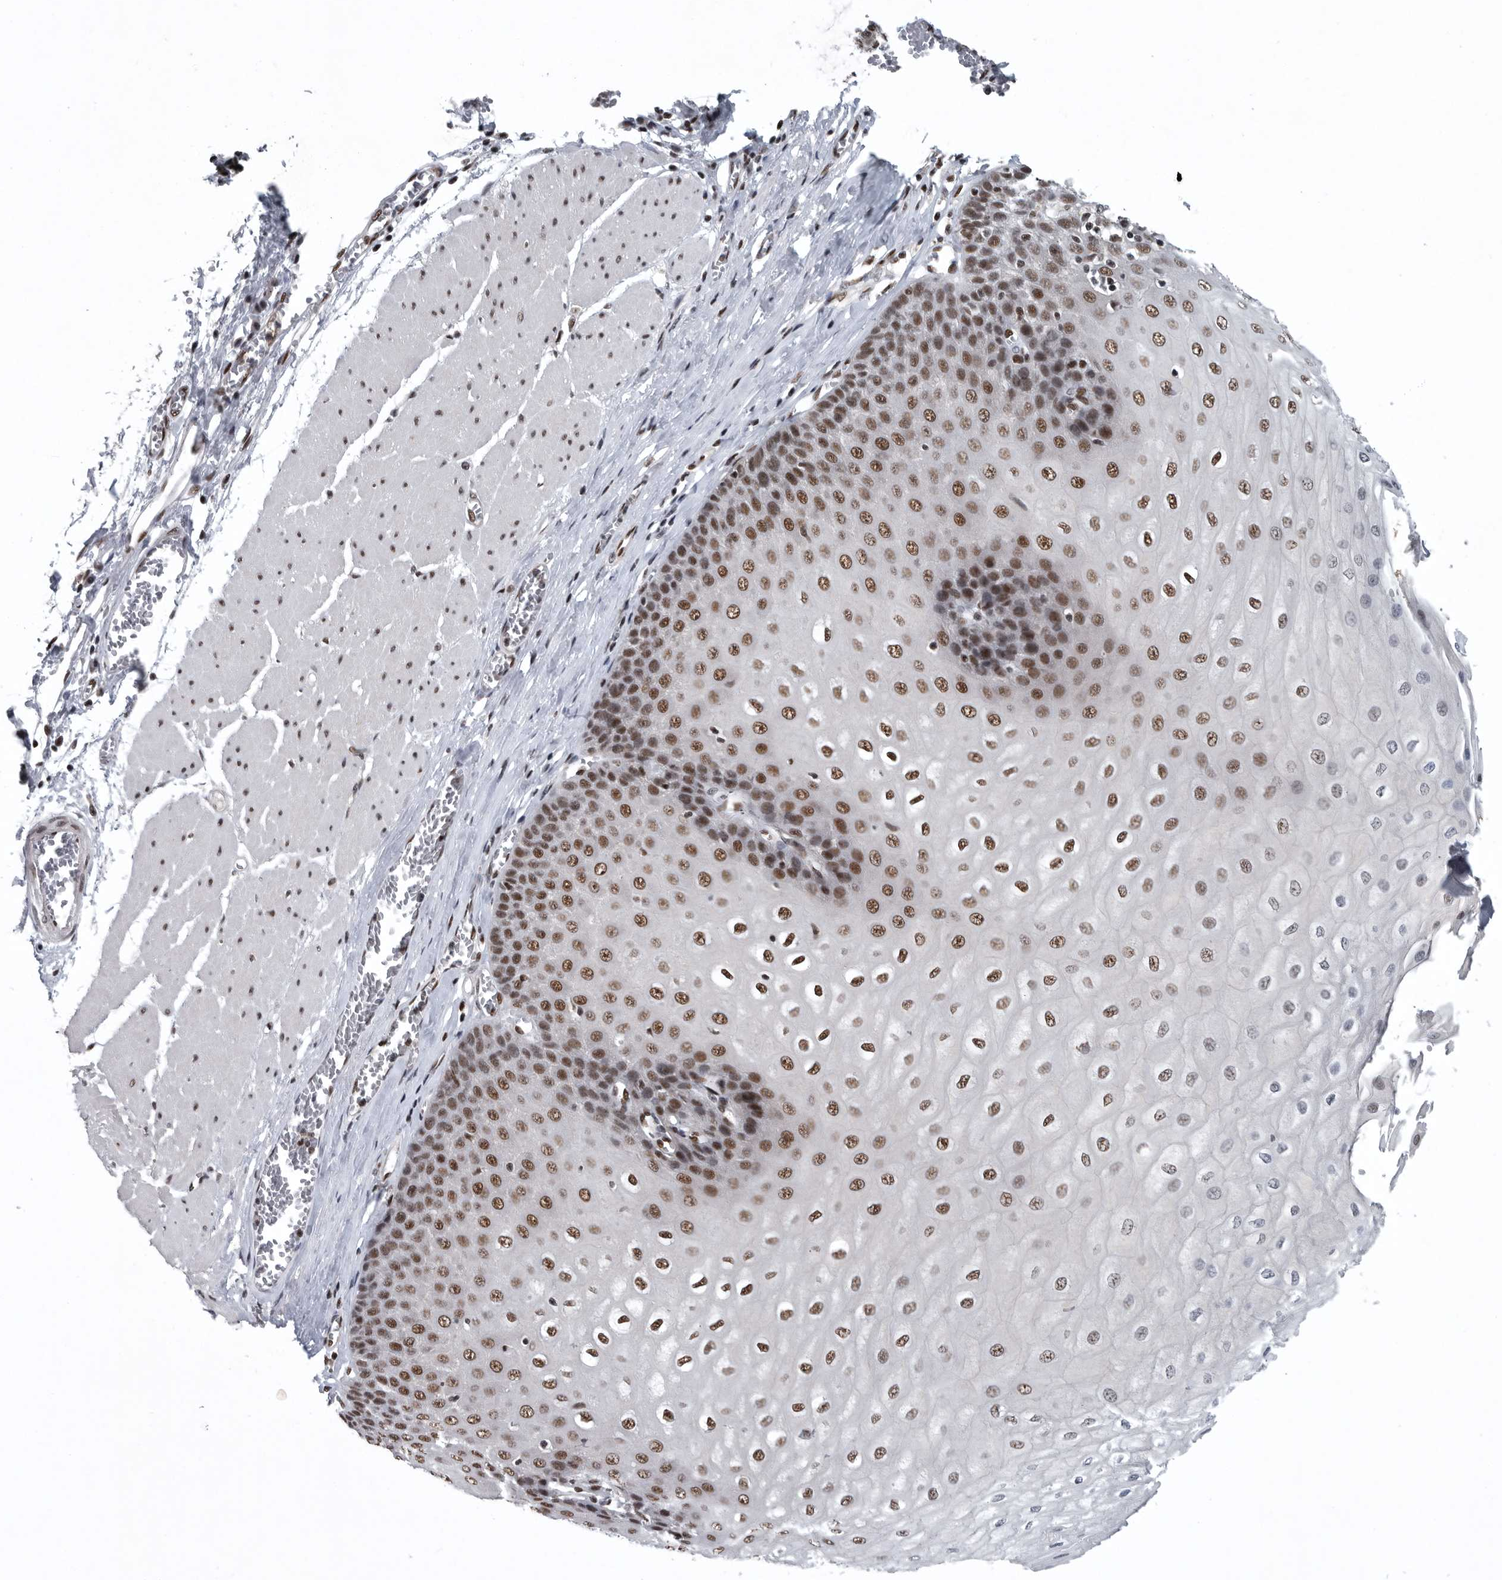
{"staining": {"intensity": "strong", "quantity": ">75%", "location": "nuclear"}, "tissue": "esophagus", "cell_type": "Squamous epithelial cells", "image_type": "normal", "snomed": [{"axis": "morphology", "description": "Normal tissue, NOS"}, {"axis": "topography", "description": "Esophagus"}], "caption": "IHC micrograph of unremarkable esophagus stained for a protein (brown), which shows high levels of strong nuclear staining in approximately >75% of squamous epithelial cells.", "gene": "SENP7", "patient": {"sex": "male", "age": 60}}